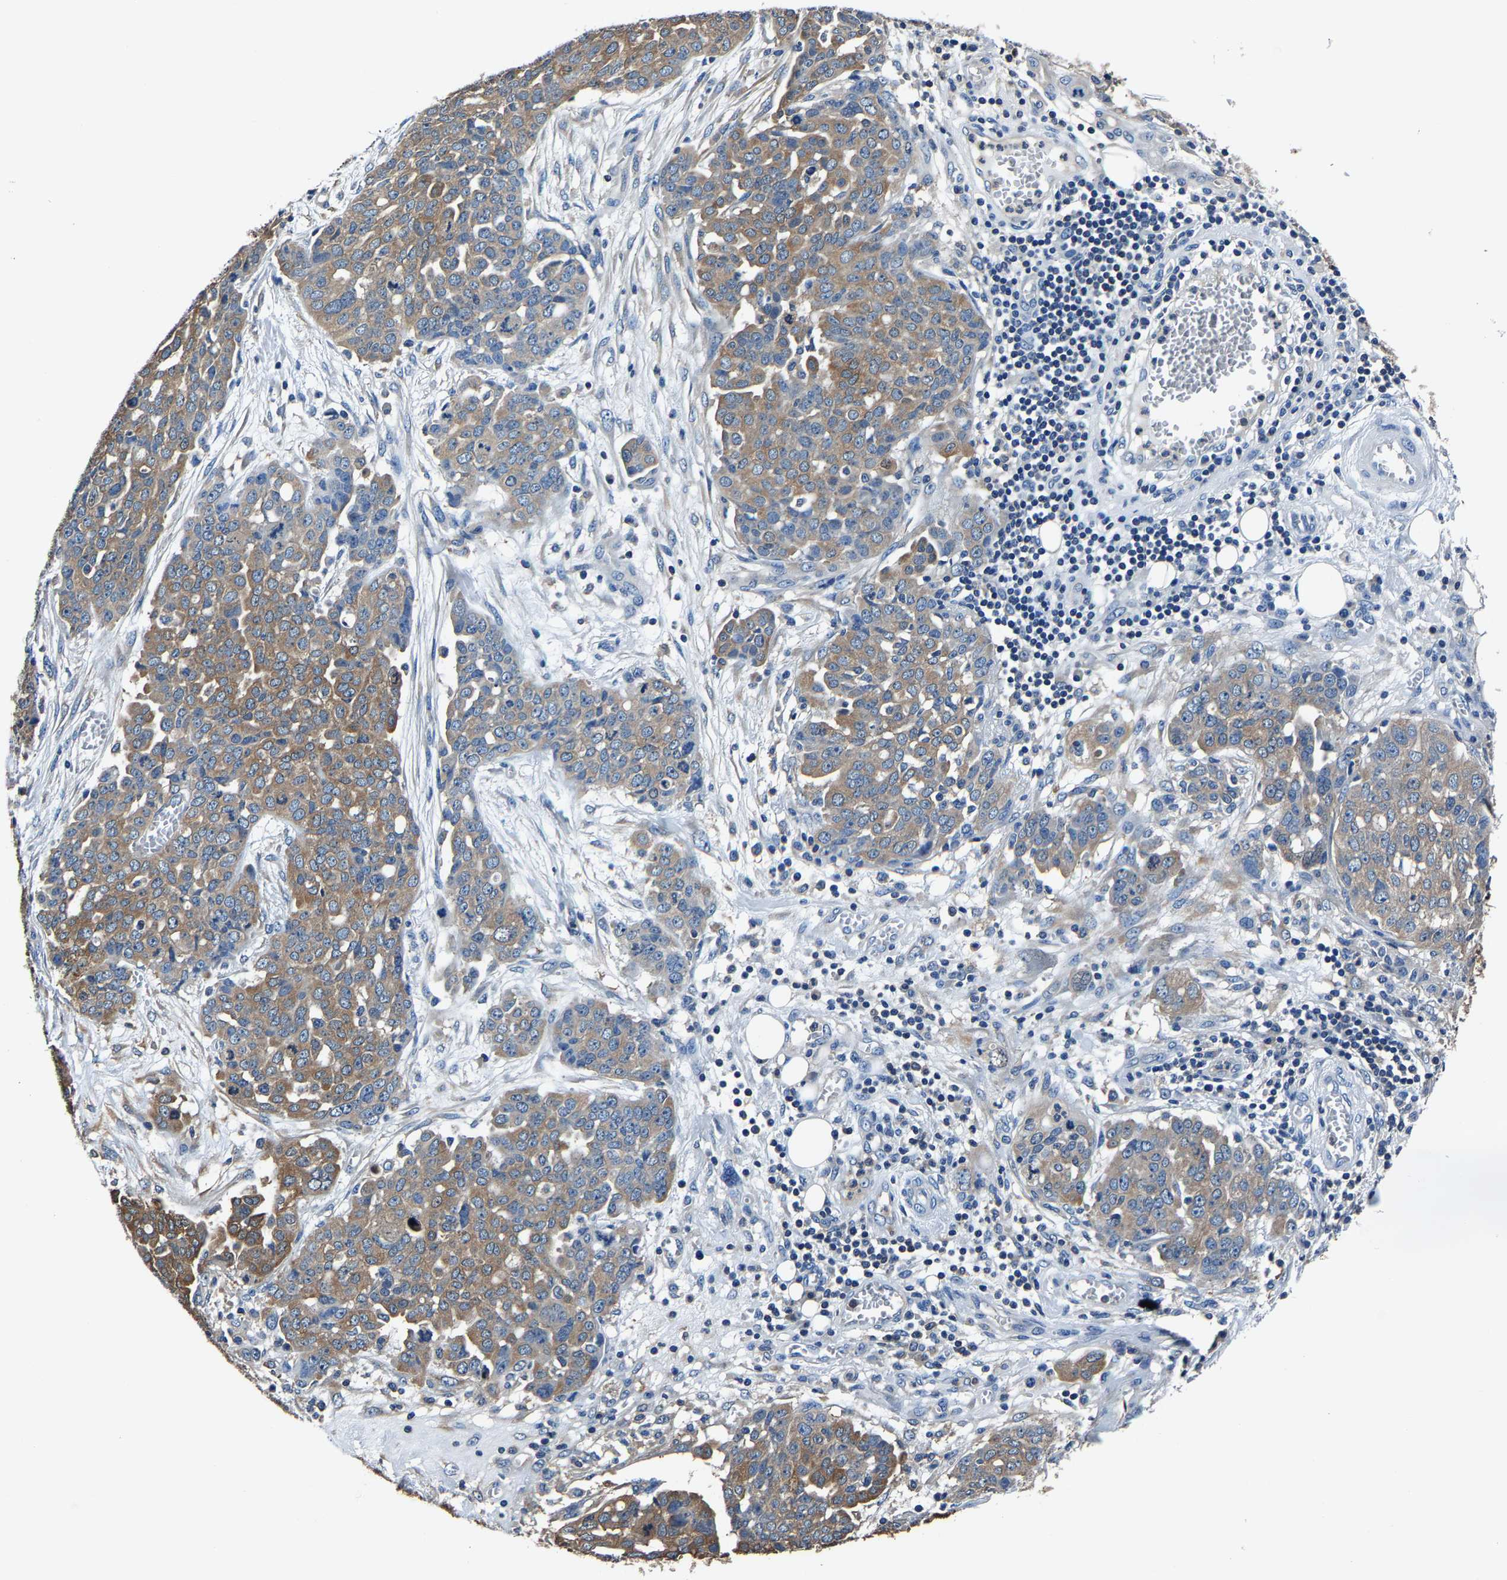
{"staining": {"intensity": "moderate", "quantity": ">75%", "location": "cytoplasmic/membranous"}, "tissue": "ovarian cancer", "cell_type": "Tumor cells", "image_type": "cancer", "snomed": [{"axis": "morphology", "description": "Cystadenocarcinoma, serous, NOS"}, {"axis": "topography", "description": "Soft tissue"}, {"axis": "topography", "description": "Ovary"}], "caption": "A brown stain highlights moderate cytoplasmic/membranous expression of a protein in human ovarian cancer (serous cystadenocarcinoma) tumor cells.", "gene": "ALDOB", "patient": {"sex": "female", "age": 57}}